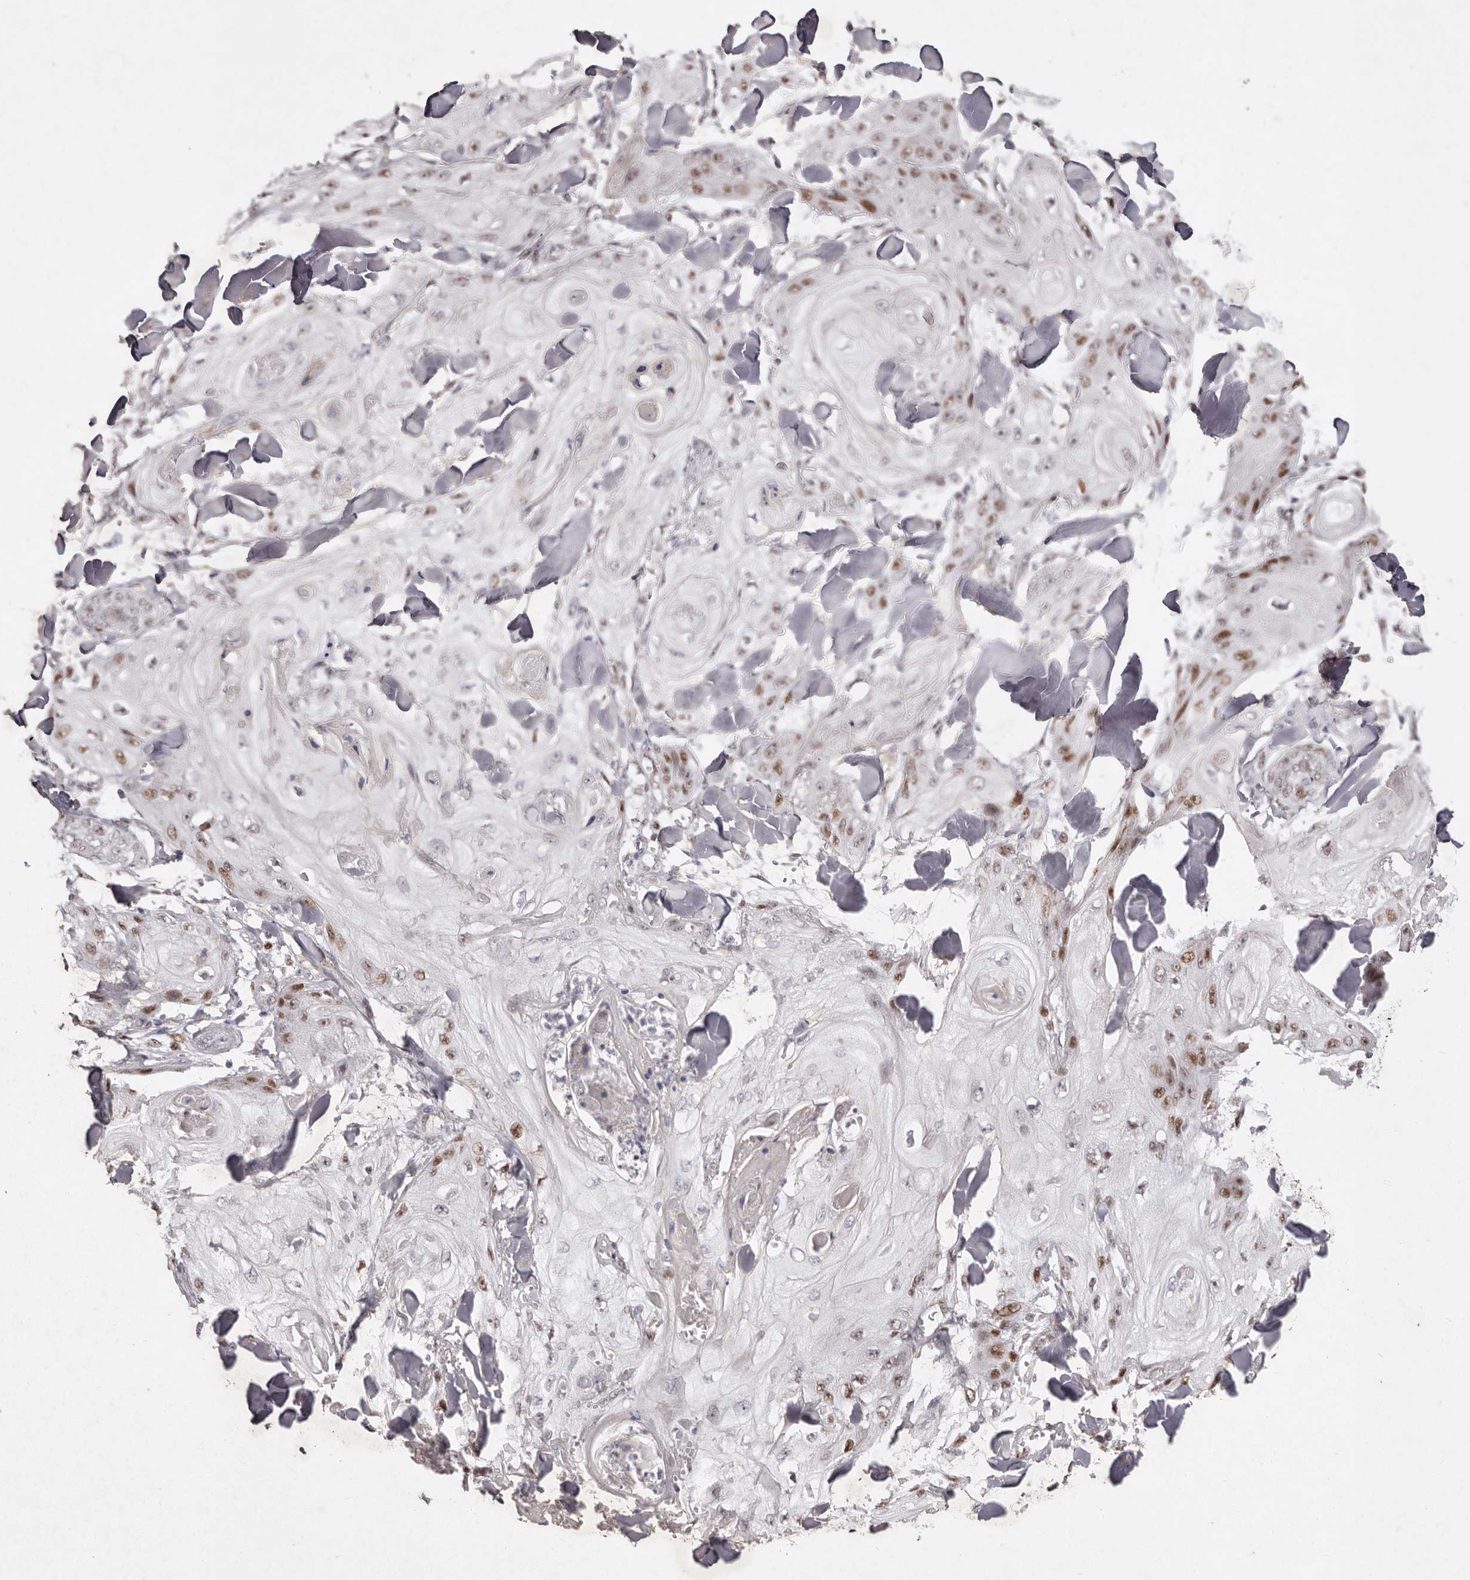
{"staining": {"intensity": "moderate", "quantity": "<25%", "location": "nuclear"}, "tissue": "skin cancer", "cell_type": "Tumor cells", "image_type": "cancer", "snomed": [{"axis": "morphology", "description": "Squamous cell carcinoma, NOS"}, {"axis": "topography", "description": "Skin"}], "caption": "About <25% of tumor cells in human skin cancer reveal moderate nuclear protein staining as visualized by brown immunohistochemical staining.", "gene": "KLF7", "patient": {"sex": "male", "age": 74}}